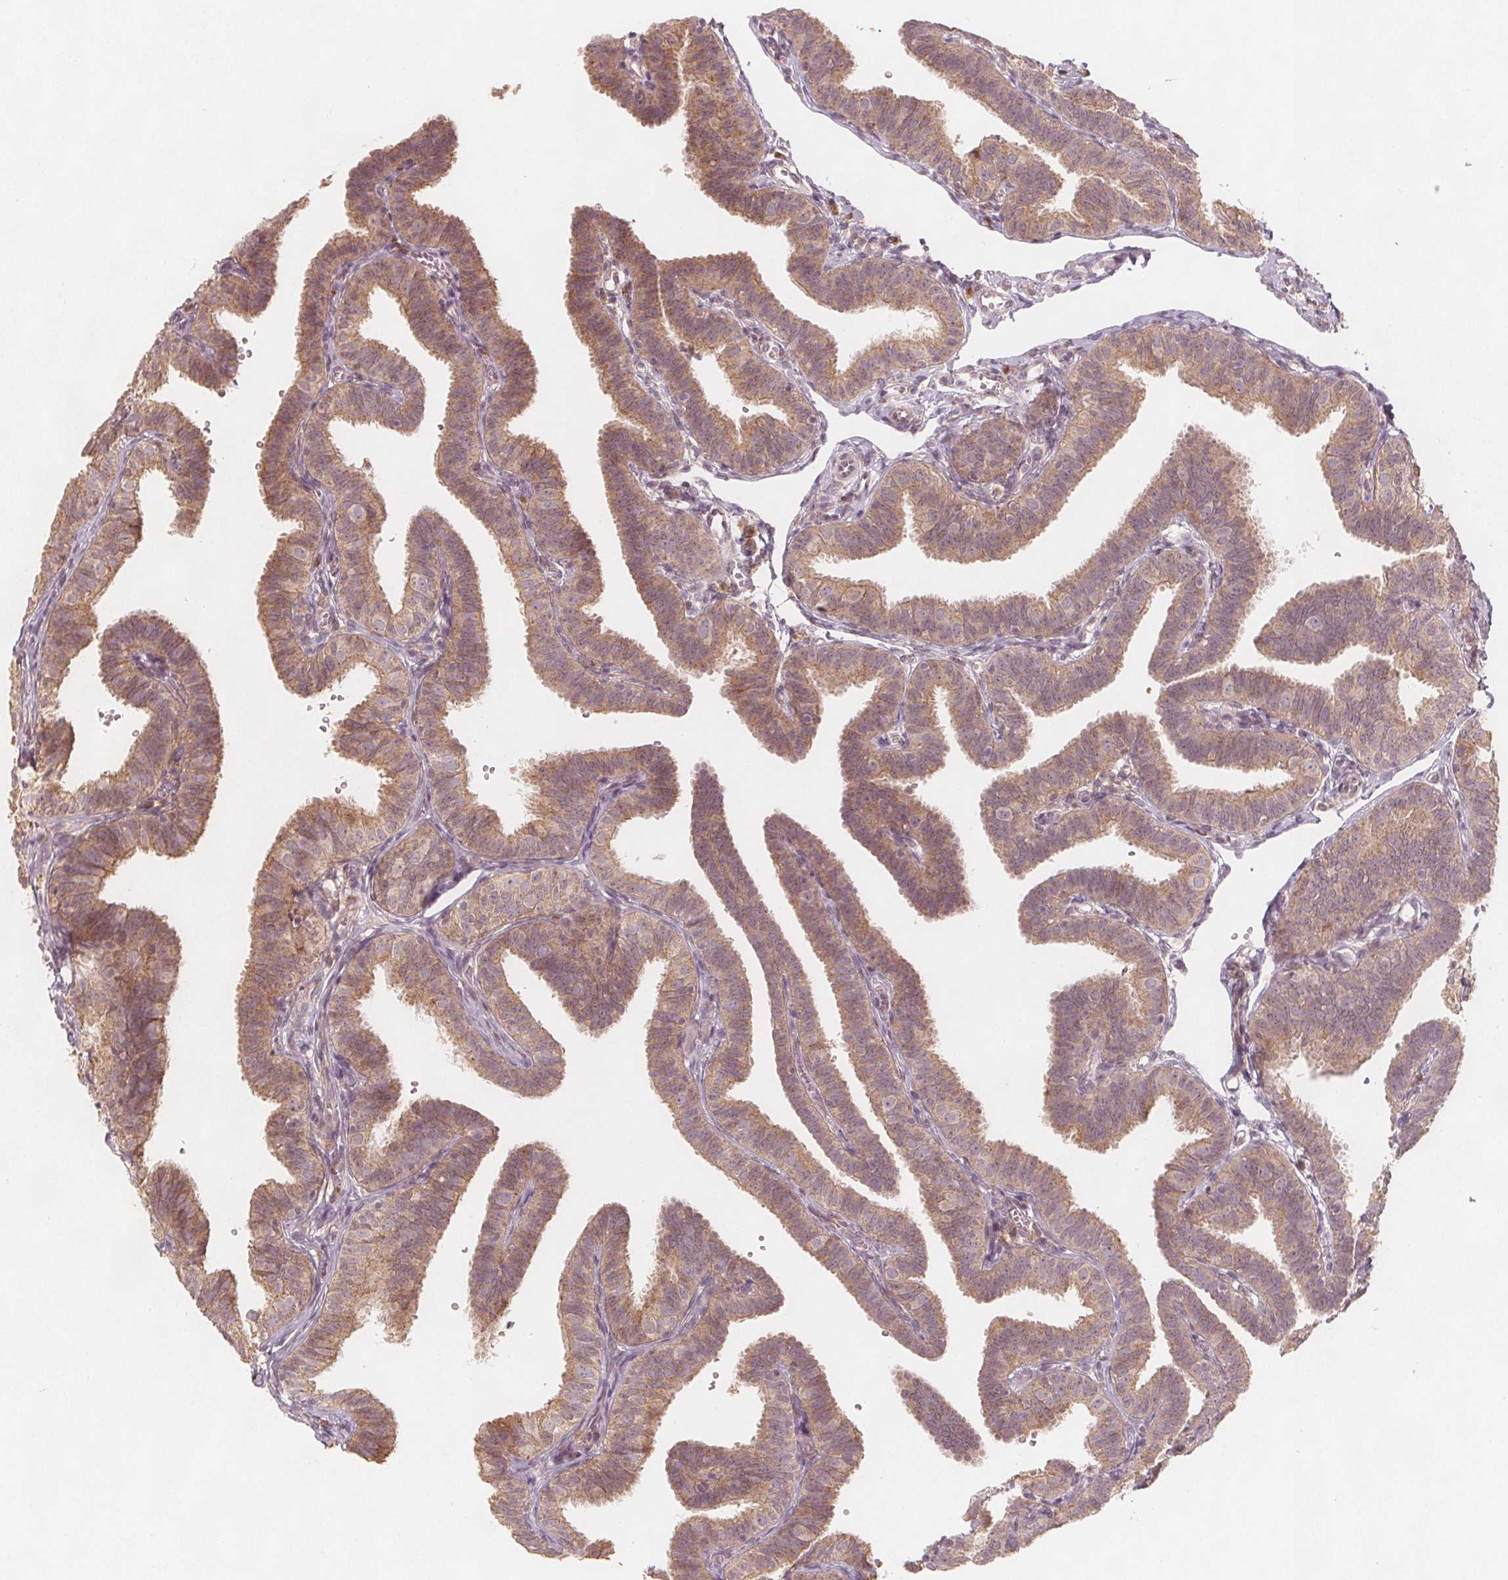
{"staining": {"intensity": "moderate", "quantity": ">75%", "location": "cytoplasmic/membranous"}, "tissue": "fallopian tube", "cell_type": "Glandular cells", "image_type": "normal", "snomed": [{"axis": "morphology", "description": "Normal tissue, NOS"}, {"axis": "topography", "description": "Fallopian tube"}], "caption": "Benign fallopian tube exhibits moderate cytoplasmic/membranous positivity in about >75% of glandular cells The staining was performed using DAB (3,3'-diaminobenzidine), with brown indicating positive protein expression. Nuclei are stained blue with hematoxylin..", "gene": "NCSTN", "patient": {"sex": "female", "age": 25}}